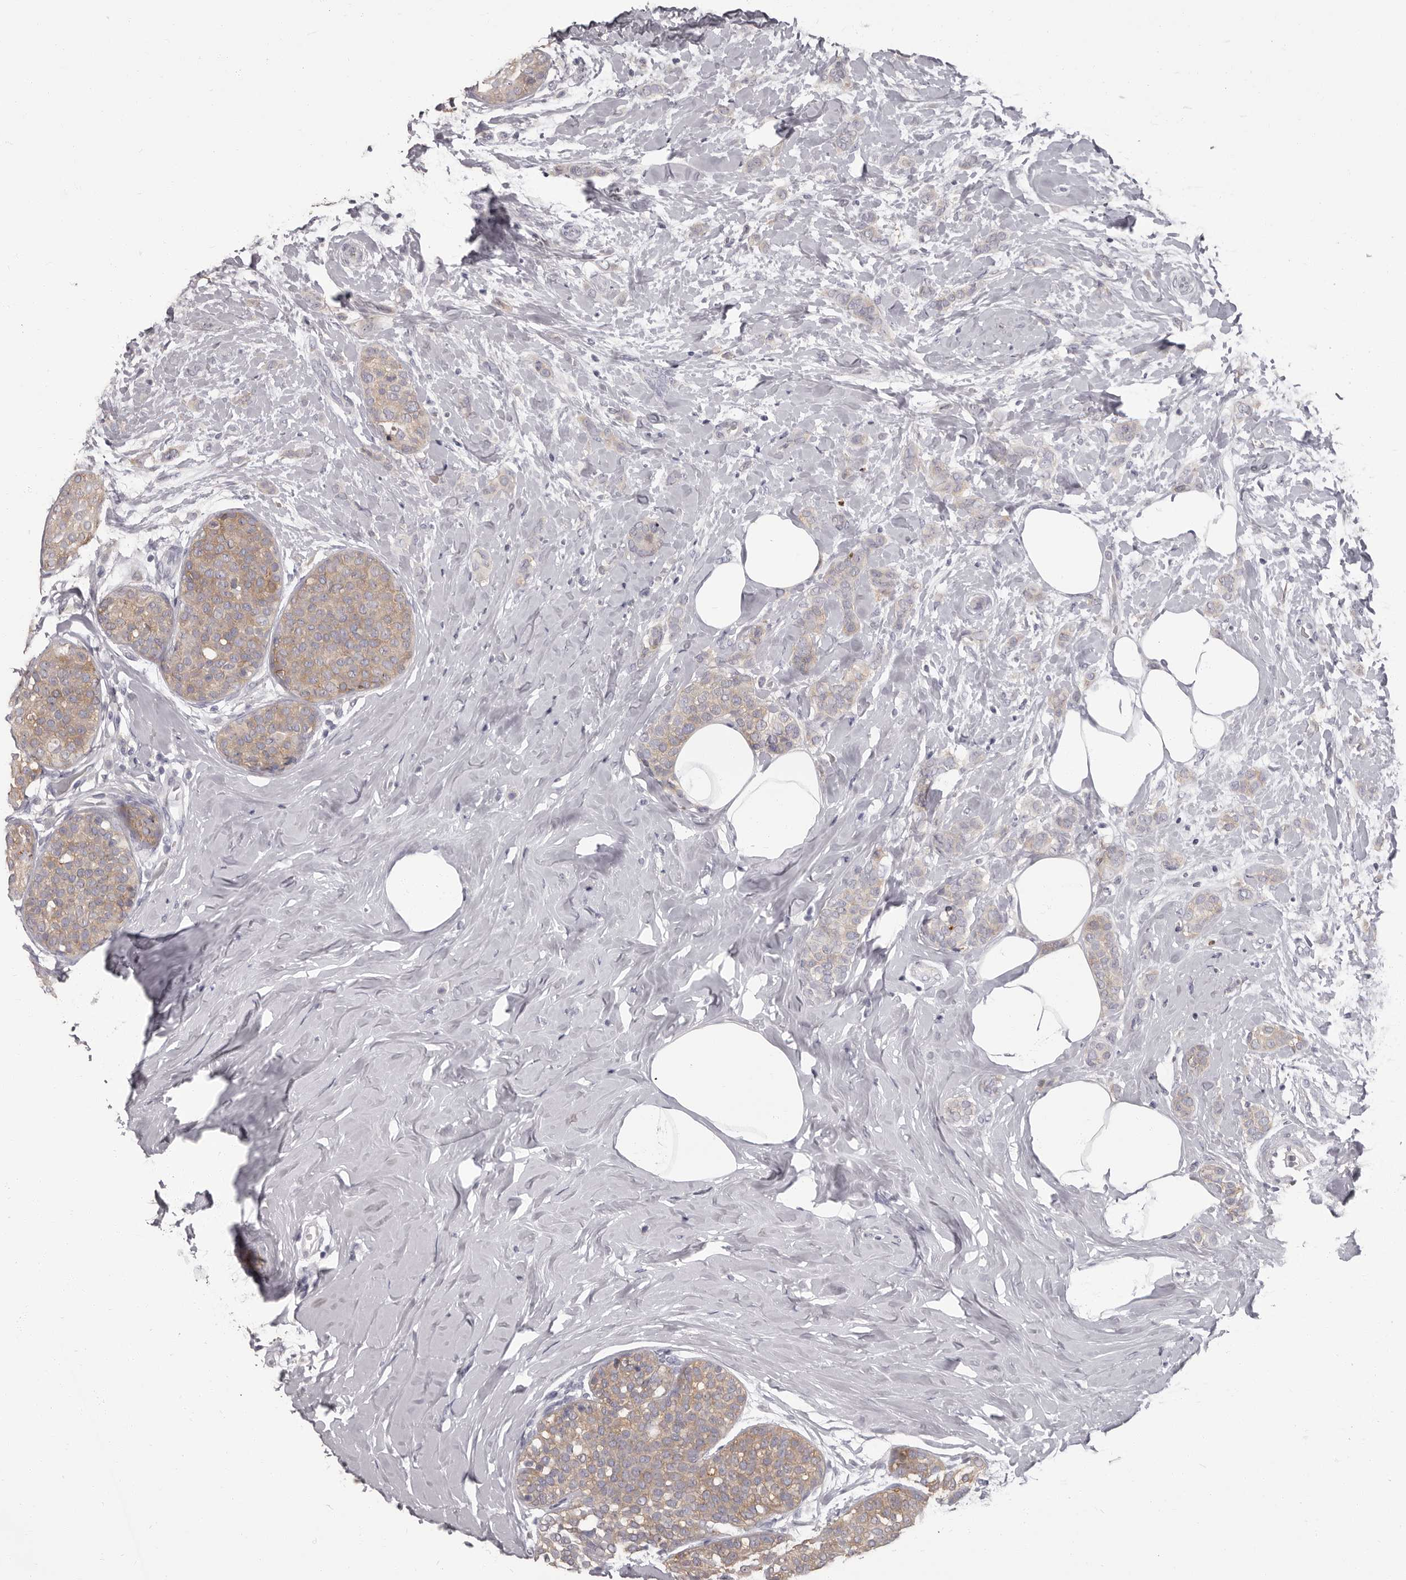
{"staining": {"intensity": "weak", "quantity": "<25%", "location": "cytoplasmic/membranous"}, "tissue": "breast cancer", "cell_type": "Tumor cells", "image_type": "cancer", "snomed": [{"axis": "morphology", "description": "Lobular carcinoma, in situ"}, {"axis": "morphology", "description": "Lobular carcinoma"}, {"axis": "topography", "description": "Breast"}], "caption": "There is no significant positivity in tumor cells of breast lobular carcinoma. (DAB (3,3'-diaminobenzidine) IHC, high magnification).", "gene": "APEH", "patient": {"sex": "female", "age": 41}}